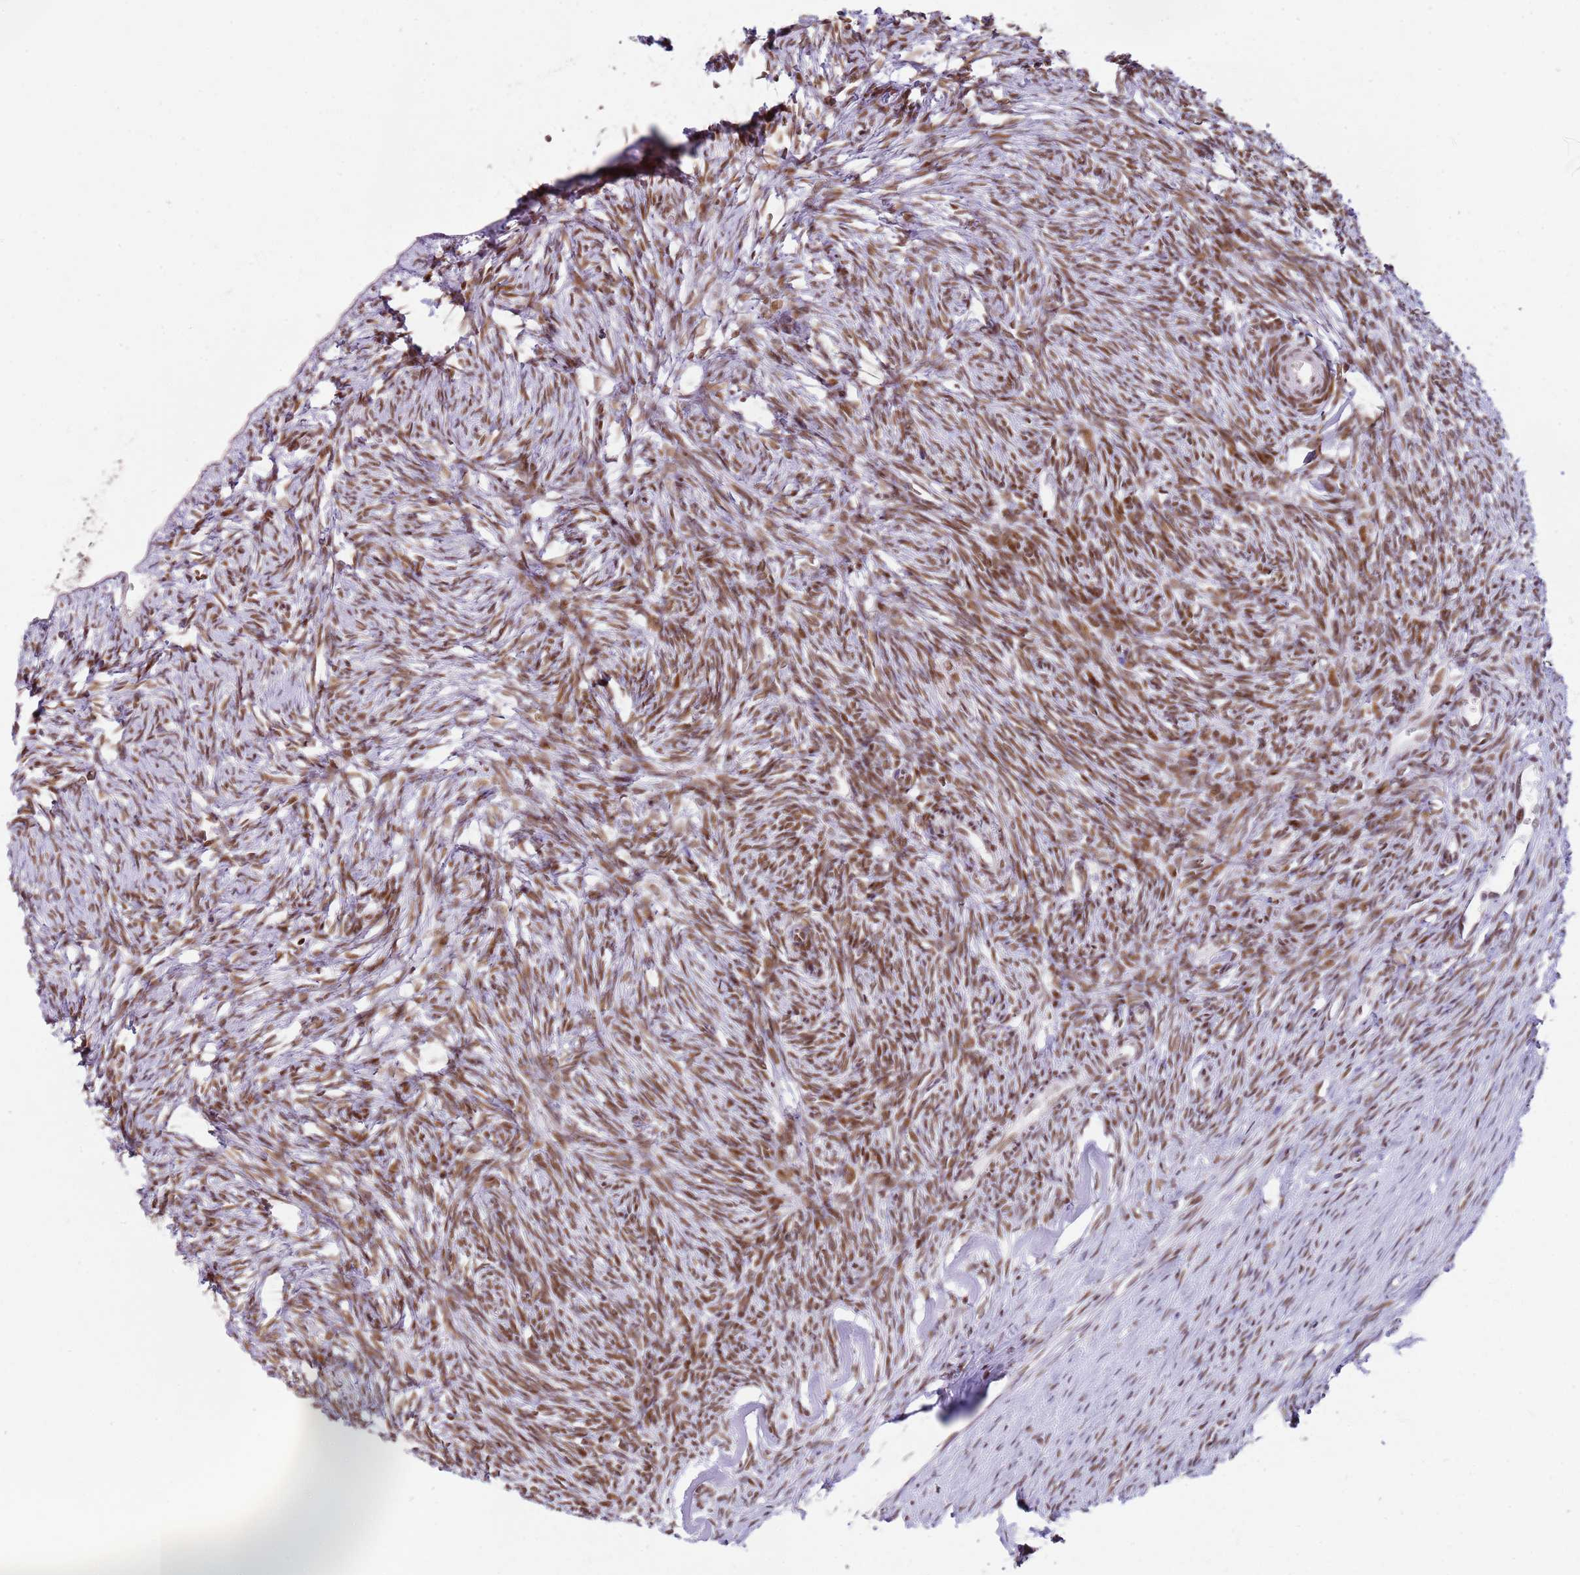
{"staining": {"intensity": "moderate", "quantity": ">75%", "location": "nuclear"}, "tissue": "ovary", "cell_type": "Ovarian stroma cells", "image_type": "normal", "snomed": [{"axis": "morphology", "description": "Normal tissue, NOS"}, {"axis": "topography", "description": "Ovary"}], "caption": "A brown stain highlights moderate nuclear staining of a protein in ovarian stroma cells of benign ovary. Immunohistochemistry stains the protein in brown and the nuclei are stained blue.", "gene": "PHC2", "patient": {"sex": "female", "age": 51}}